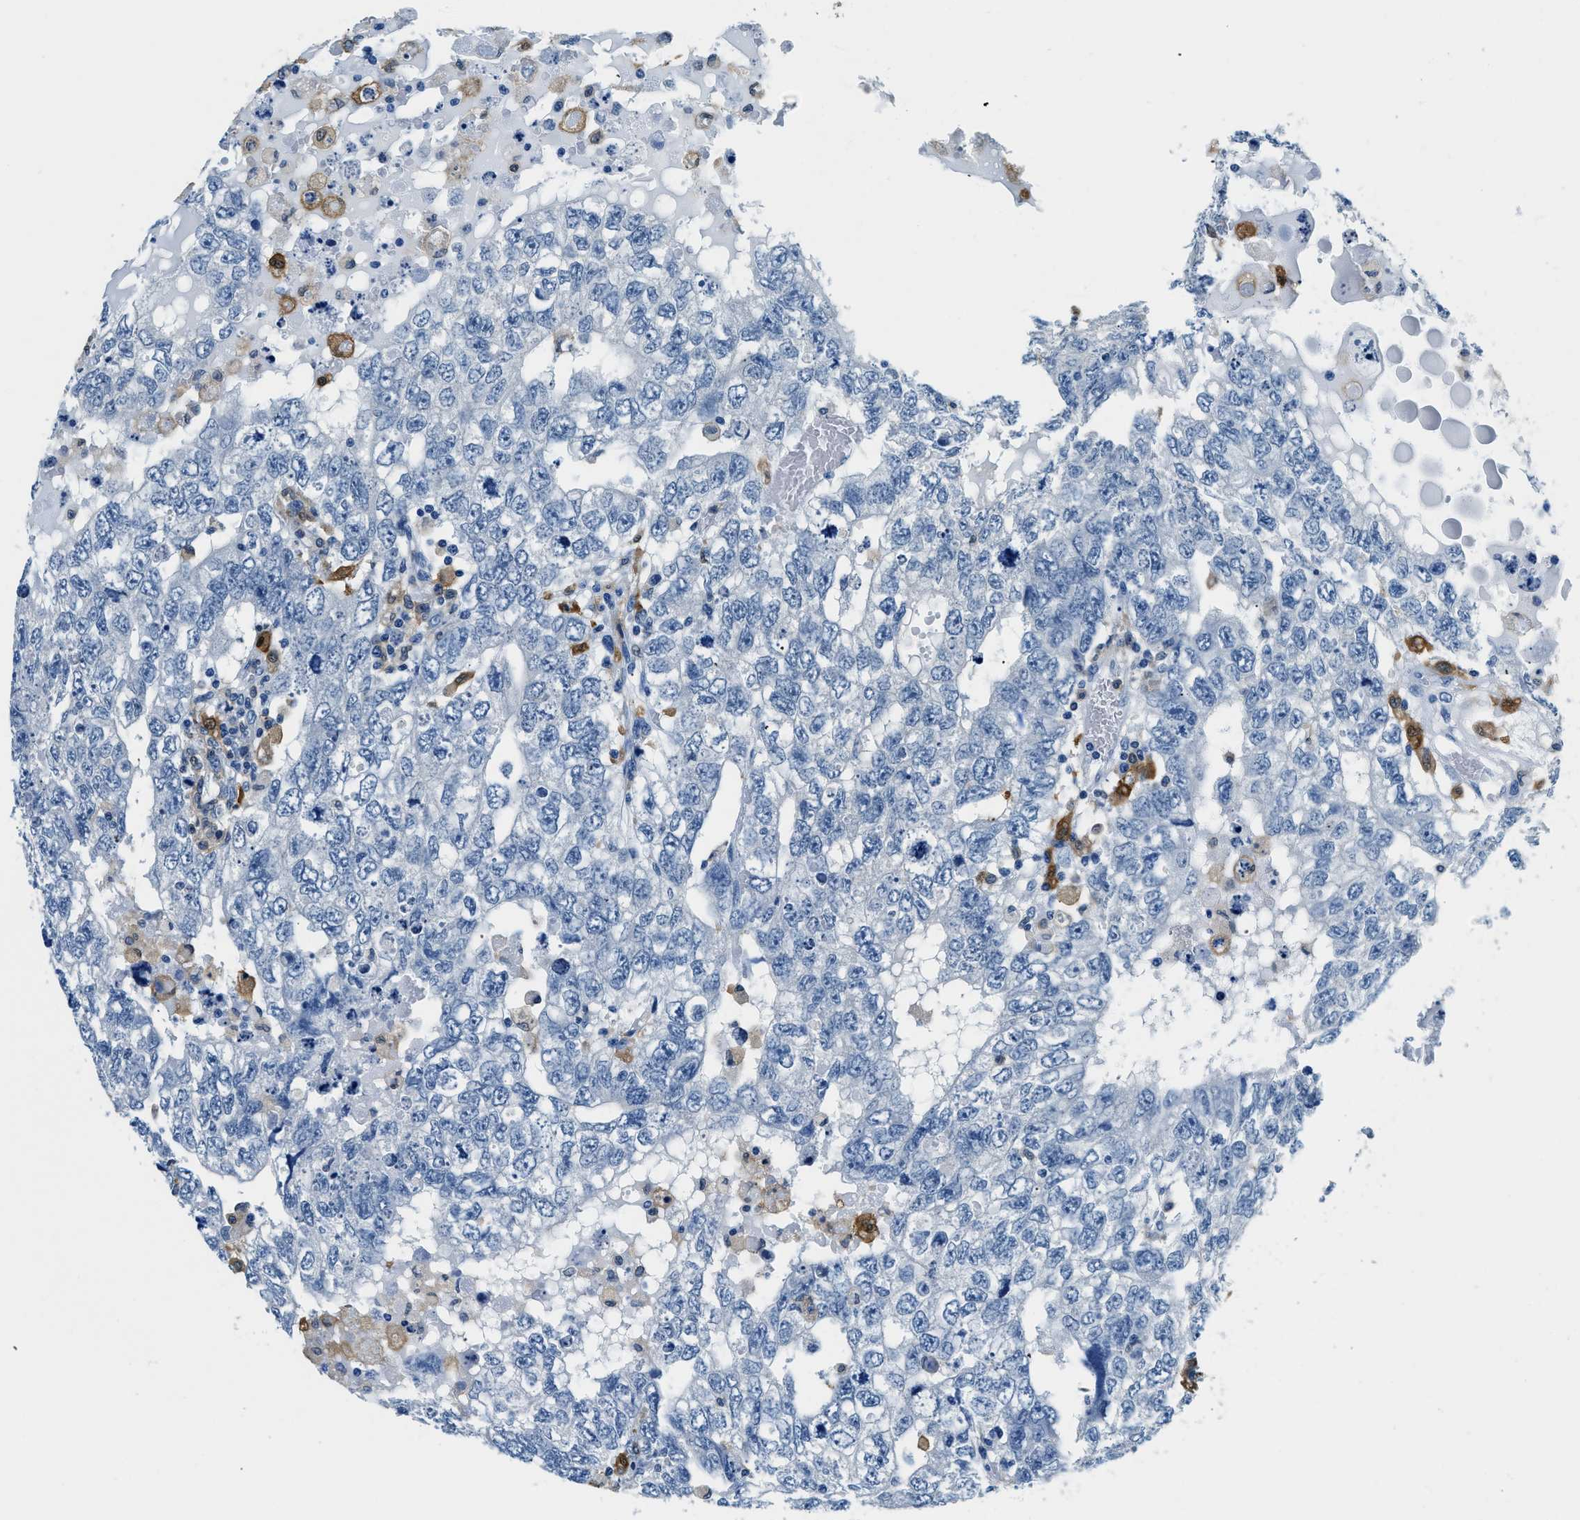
{"staining": {"intensity": "negative", "quantity": "none", "location": "none"}, "tissue": "testis cancer", "cell_type": "Tumor cells", "image_type": "cancer", "snomed": [{"axis": "morphology", "description": "Carcinoma, Embryonal, NOS"}, {"axis": "topography", "description": "Testis"}], "caption": "The image demonstrates no staining of tumor cells in testis embryonal carcinoma.", "gene": "CAPG", "patient": {"sex": "male", "age": 36}}